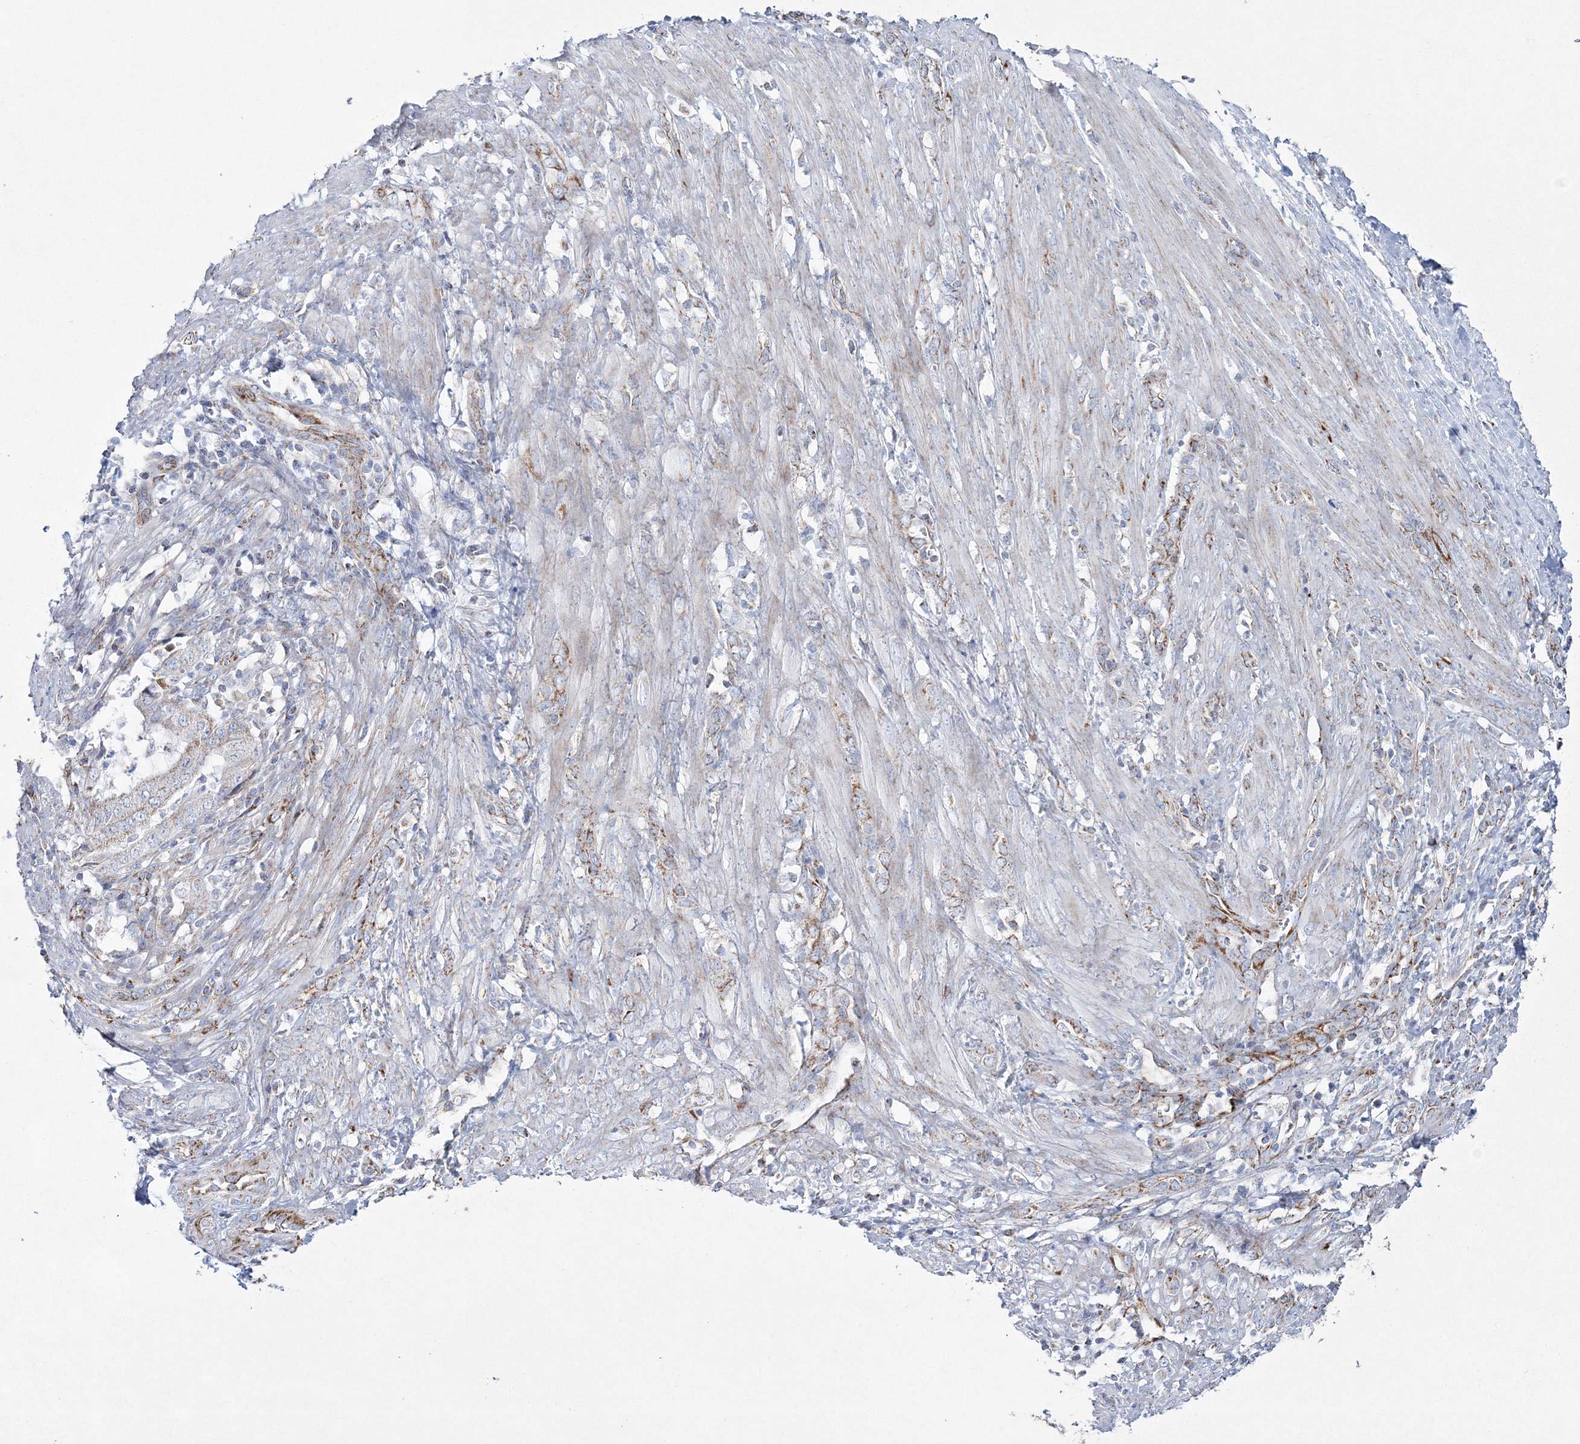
{"staining": {"intensity": "moderate", "quantity": "25%-75%", "location": "cytoplasmic/membranous"}, "tissue": "endometrial cancer", "cell_type": "Tumor cells", "image_type": "cancer", "snomed": [{"axis": "morphology", "description": "Adenocarcinoma, NOS"}, {"axis": "topography", "description": "Endometrium"}], "caption": "A photomicrograph showing moderate cytoplasmic/membranous positivity in approximately 25%-75% of tumor cells in endometrial adenocarcinoma, as visualized by brown immunohistochemical staining.", "gene": "HIBCH", "patient": {"sex": "female", "age": 49}}